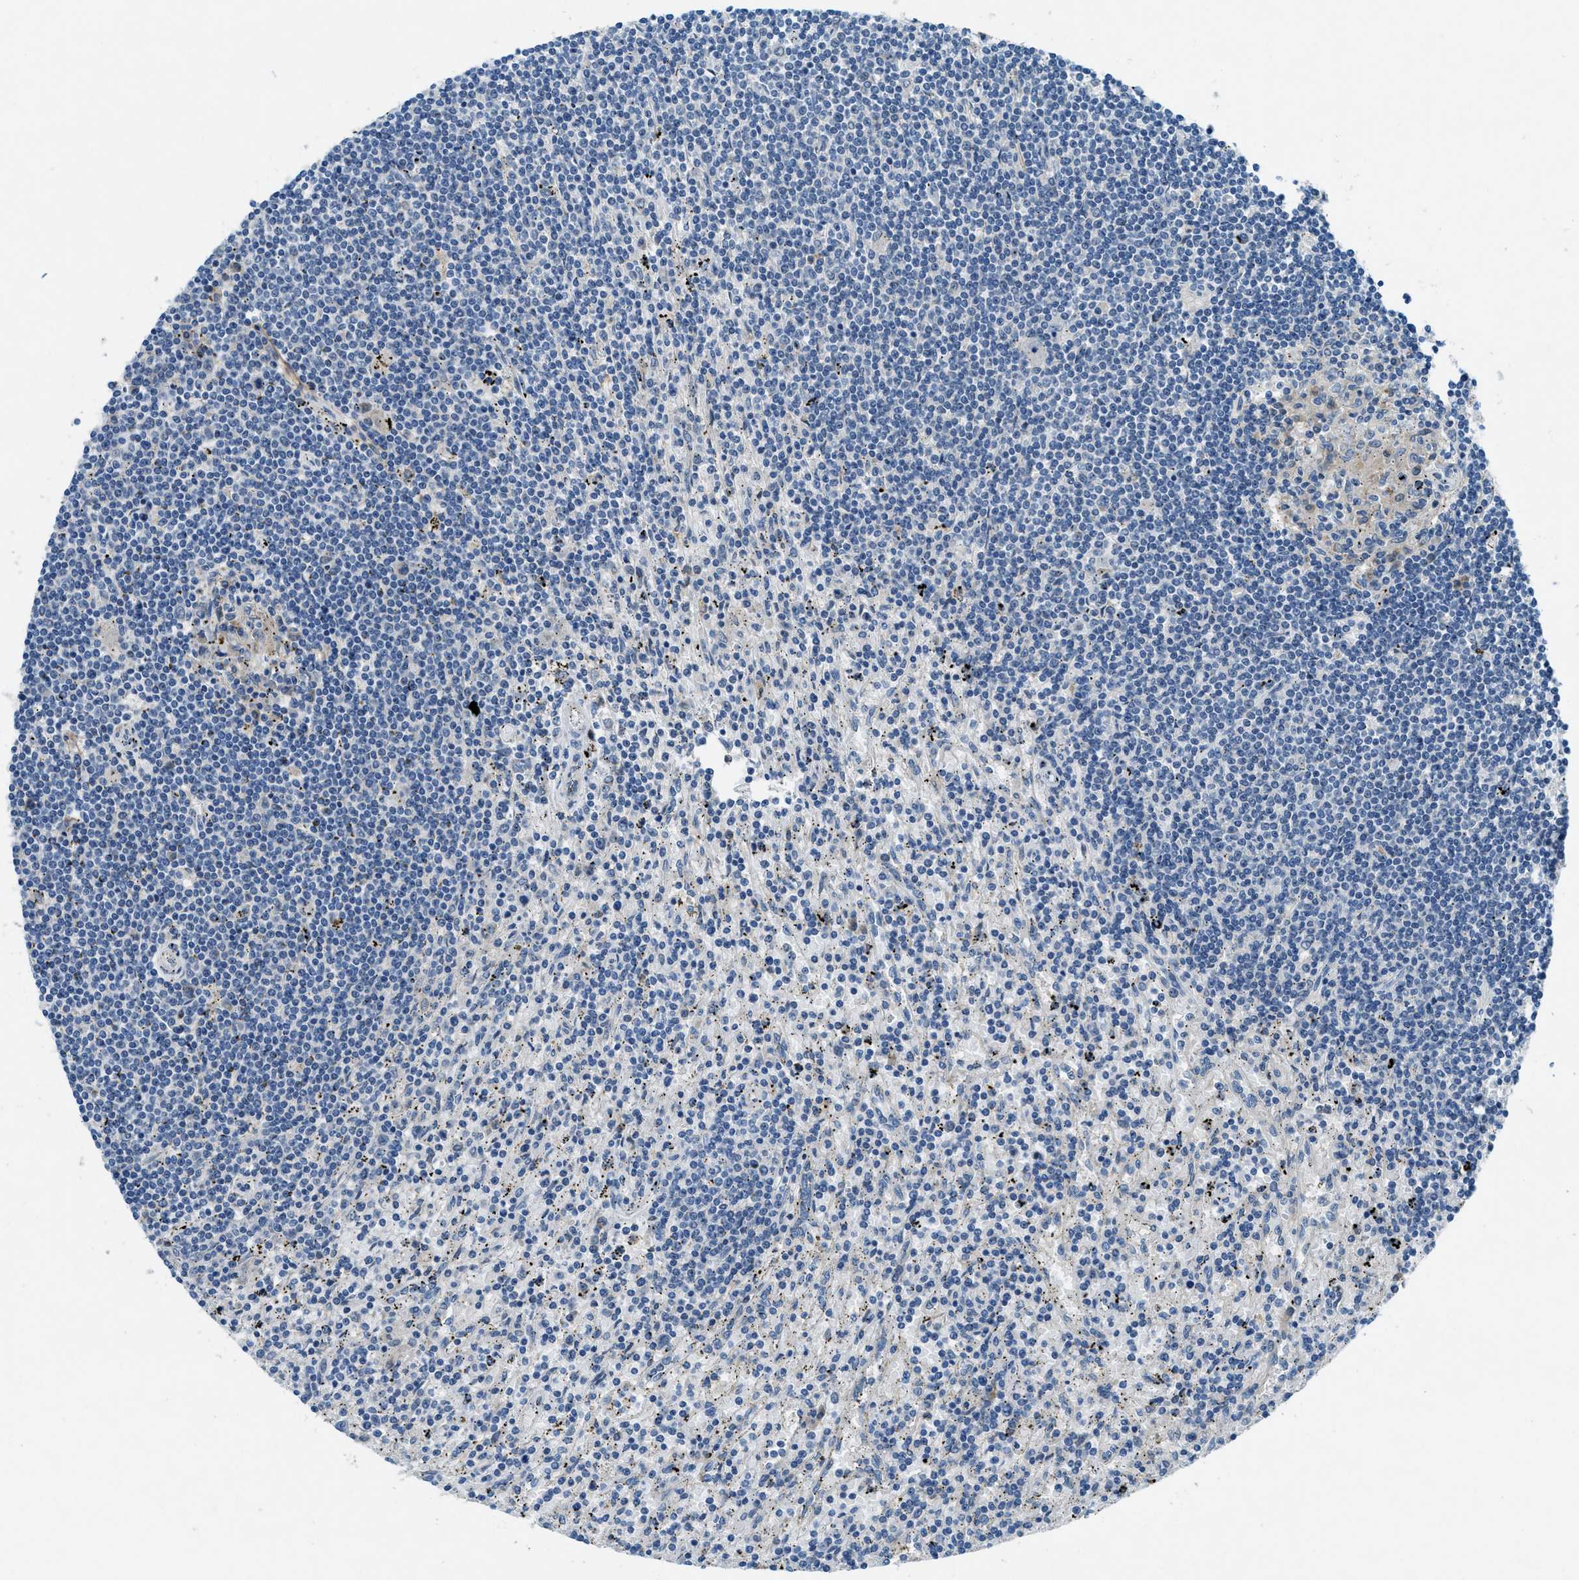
{"staining": {"intensity": "negative", "quantity": "none", "location": "none"}, "tissue": "lymphoma", "cell_type": "Tumor cells", "image_type": "cancer", "snomed": [{"axis": "morphology", "description": "Malignant lymphoma, non-Hodgkin's type, Low grade"}, {"axis": "topography", "description": "Spleen"}], "caption": "Micrograph shows no significant protein positivity in tumor cells of lymphoma.", "gene": "SNX14", "patient": {"sex": "male", "age": 76}}